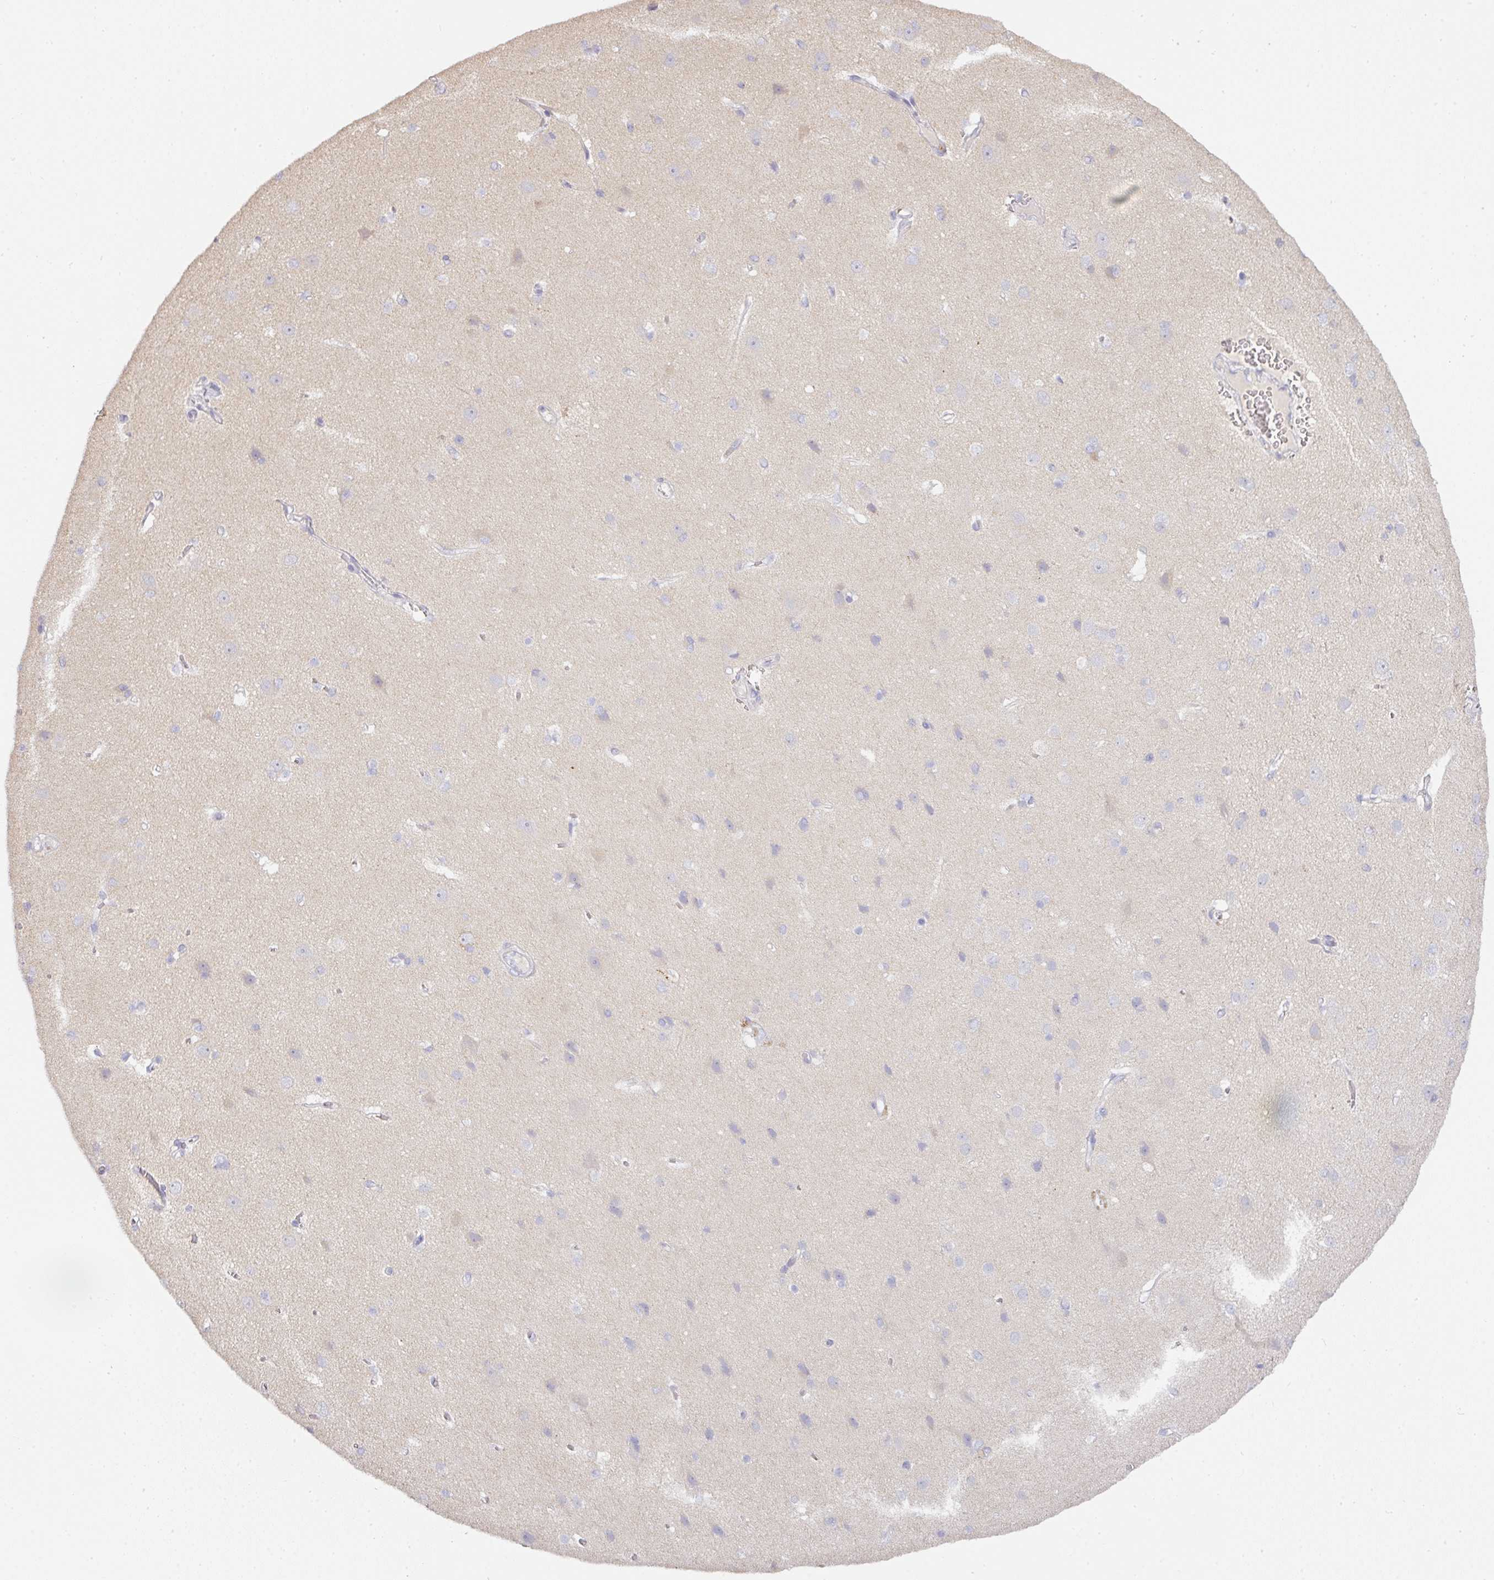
{"staining": {"intensity": "negative", "quantity": "none", "location": "none"}, "tissue": "cerebral cortex", "cell_type": "Endothelial cells", "image_type": "normal", "snomed": [{"axis": "morphology", "description": "Normal tissue, NOS"}, {"axis": "topography", "description": "Cerebral cortex"}], "caption": "IHC image of unremarkable cerebral cortex stained for a protein (brown), which reveals no expression in endothelial cells.", "gene": "HHEX", "patient": {"sex": "male", "age": 37}}